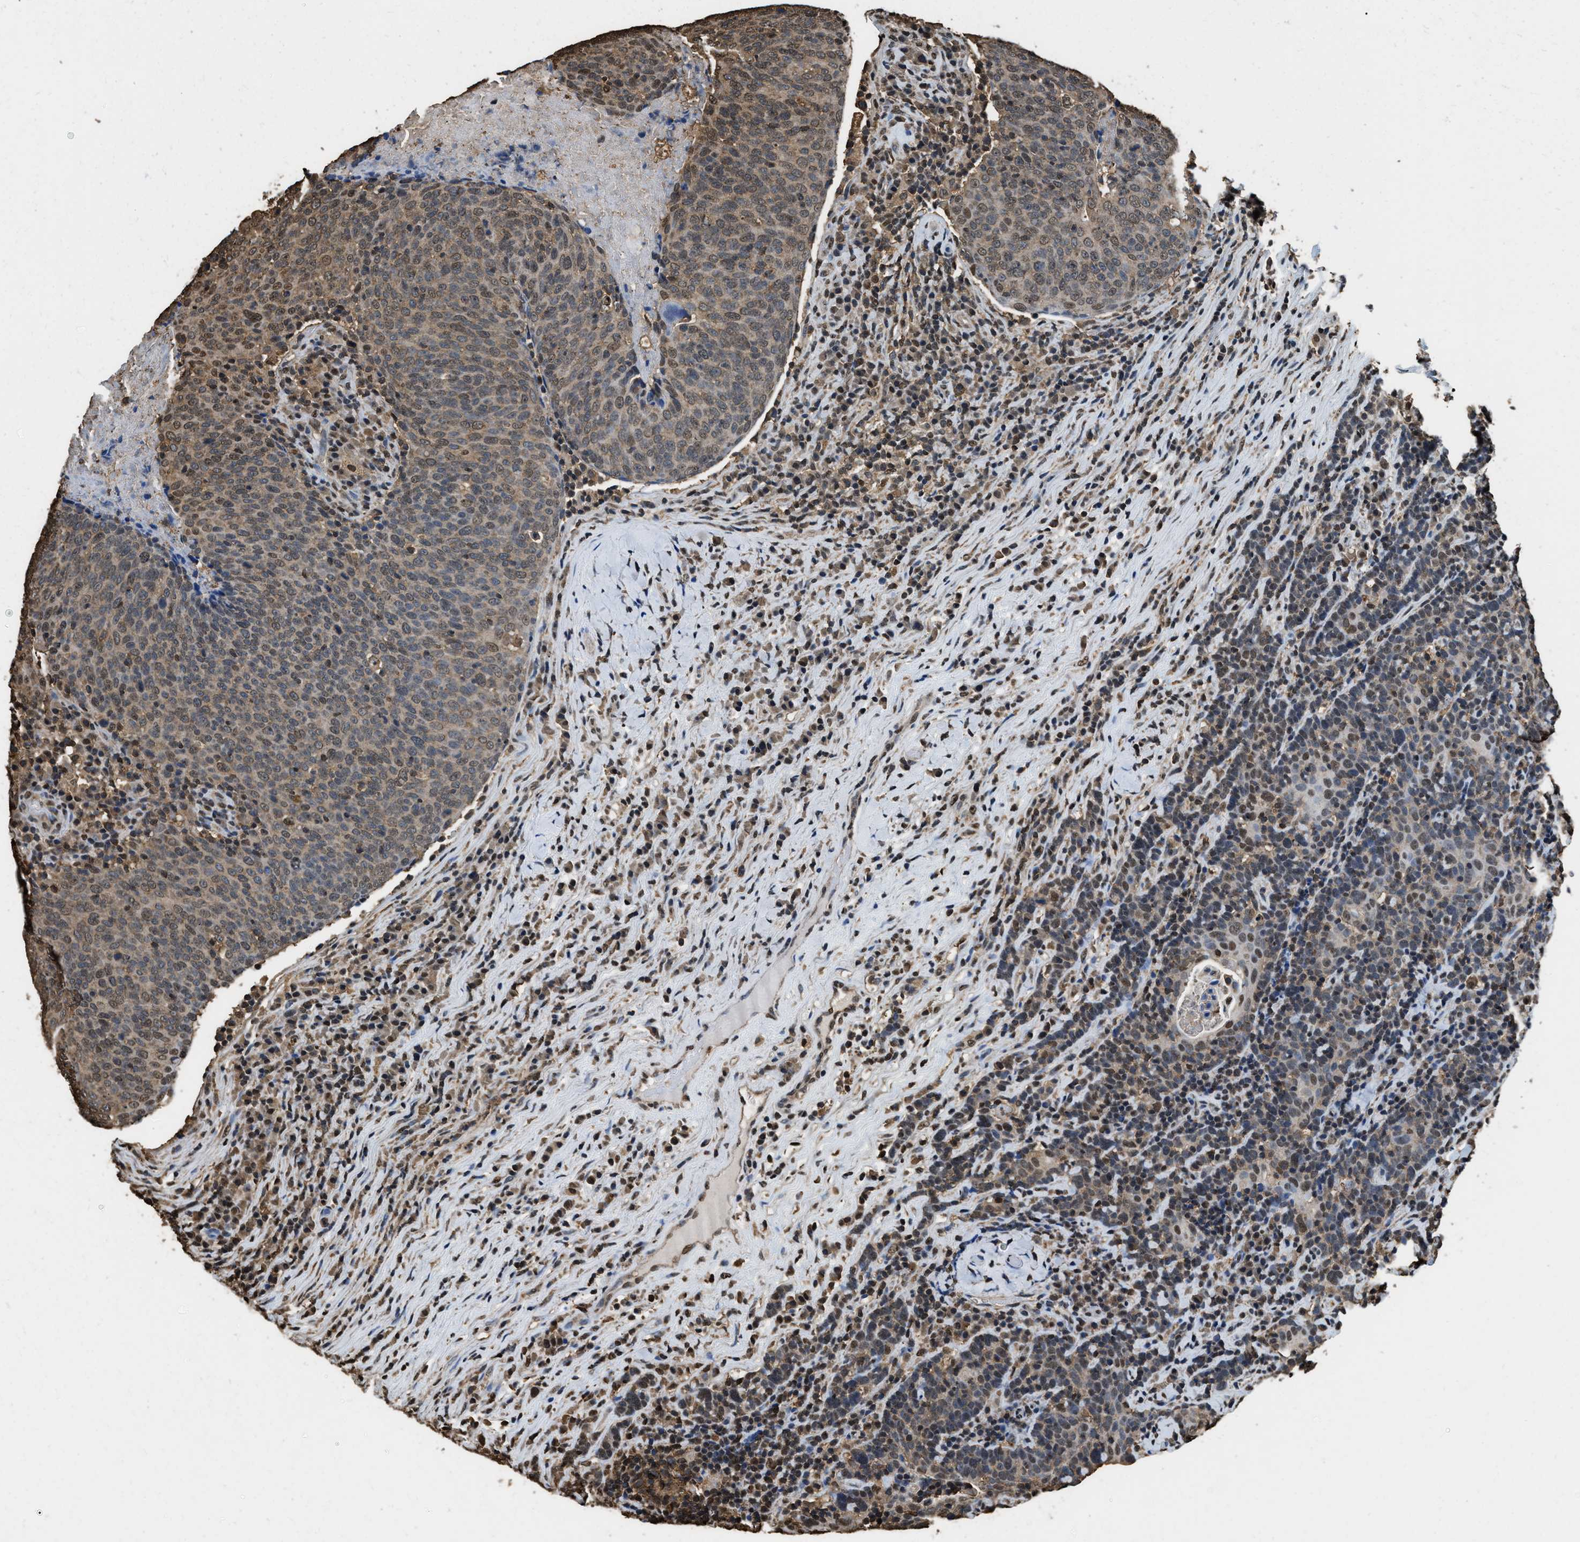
{"staining": {"intensity": "moderate", "quantity": ">75%", "location": "cytoplasmic/membranous,nuclear"}, "tissue": "head and neck cancer", "cell_type": "Tumor cells", "image_type": "cancer", "snomed": [{"axis": "morphology", "description": "Squamous cell carcinoma, NOS"}, {"axis": "morphology", "description": "Squamous cell carcinoma, metastatic, NOS"}, {"axis": "topography", "description": "Lymph node"}, {"axis": "topography", "description": "Head-Neck"}], "caption": "Moderate cytoplasmic/membranous and nuclear expression is identified in about >75% of tumor cells in squamous cell carcinoma (head and neck).", "gene": "GAPDH", "patient": {"sex": "male", "age": 62}}